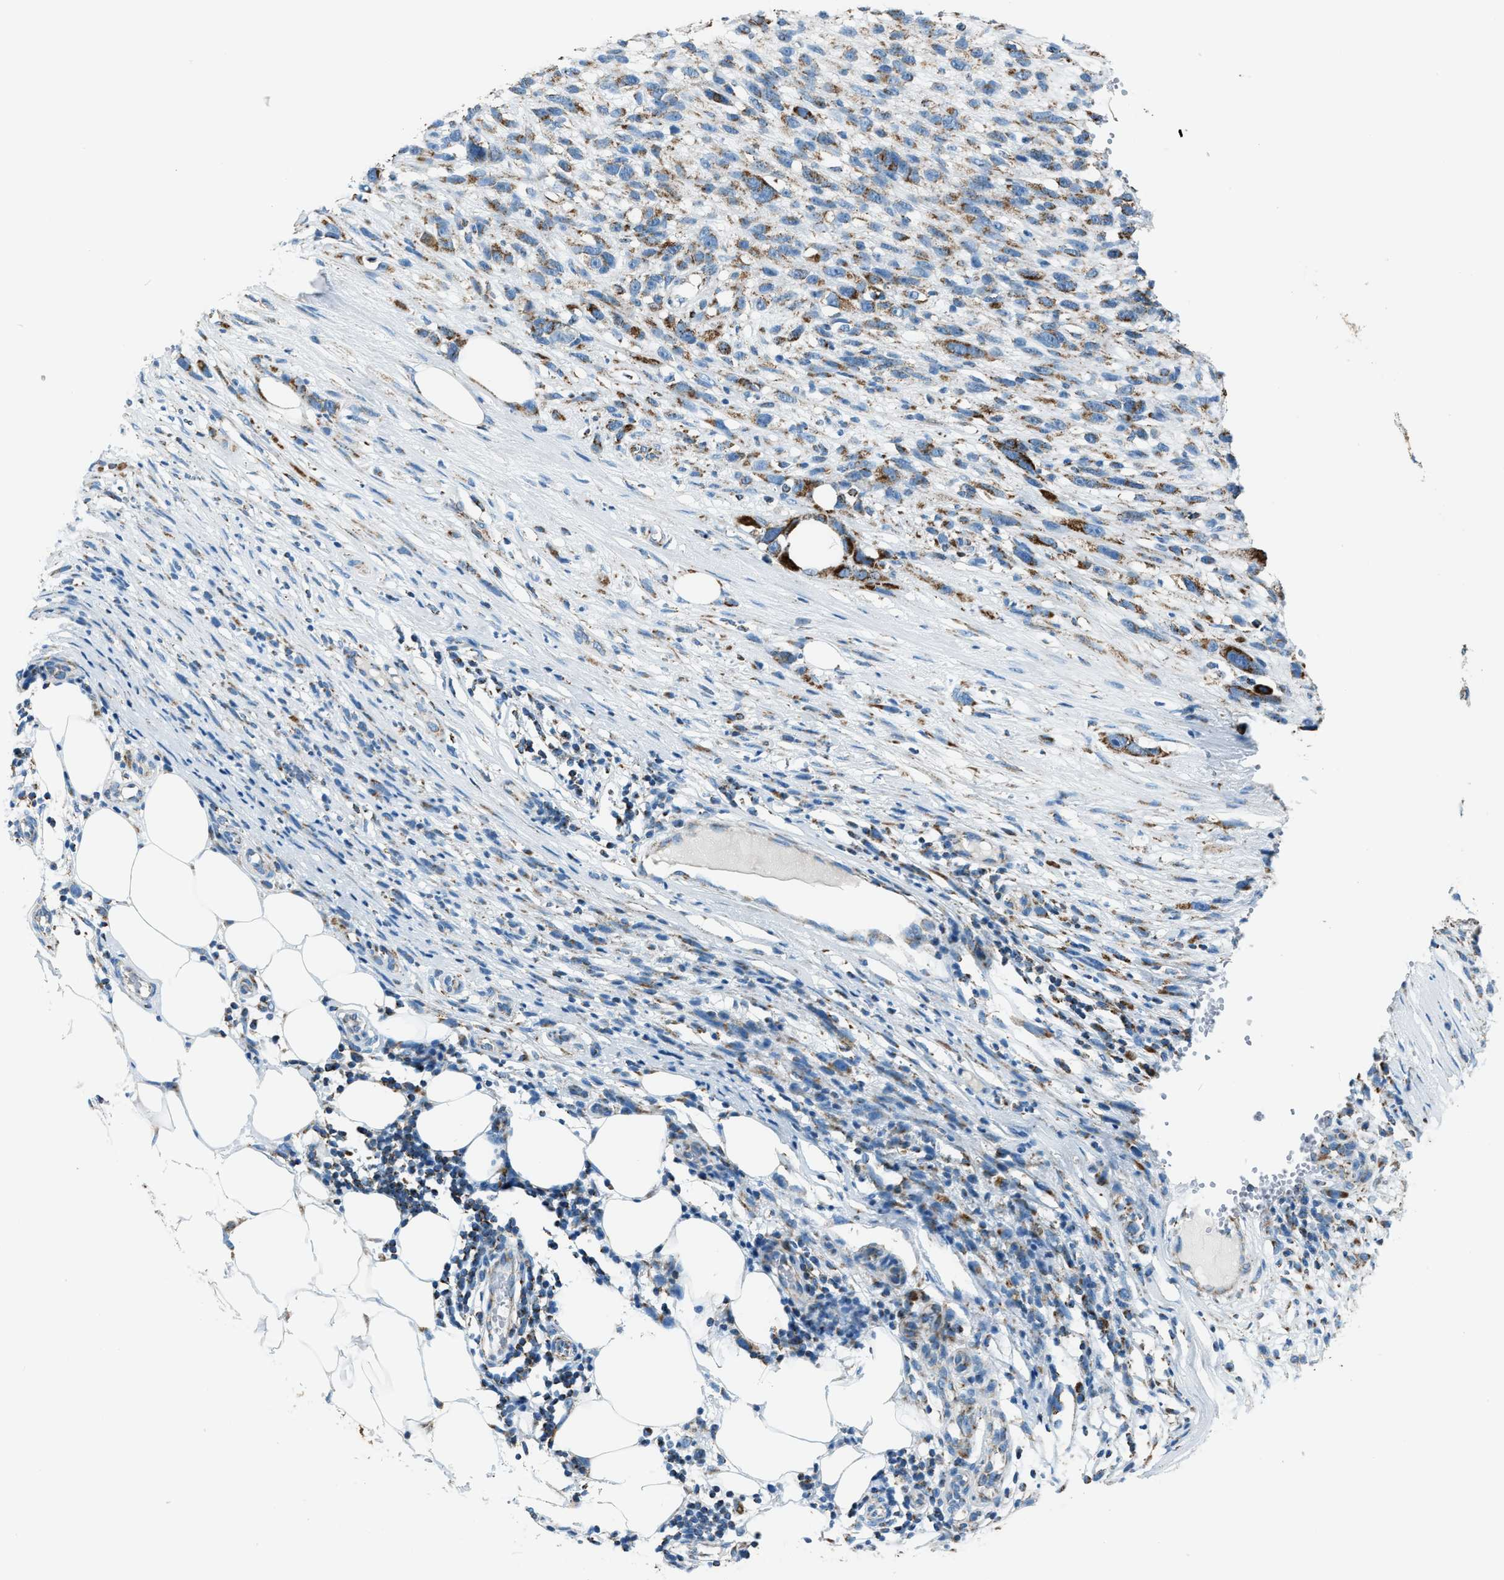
{"staining": {"intensity": "moderate", "quantity": ">75%", "location": "cytoplasmic/membranous"}, "tissue": "melanoma", "cell_type": "Tumor cells", "image_type": "cancer", "snomed": [{"axis": "morphology", "description": "Malignant melanoma, NOS"}, {"axis": "topography", "description": "Skin"}], "caption": "The immunohistochemical stain highlights moderate cytoplasmic/membranous positivity in tumor cells of melanoma tissue.", "gene": "MDH2", "patient": {"sex": "female", "age": 55}}